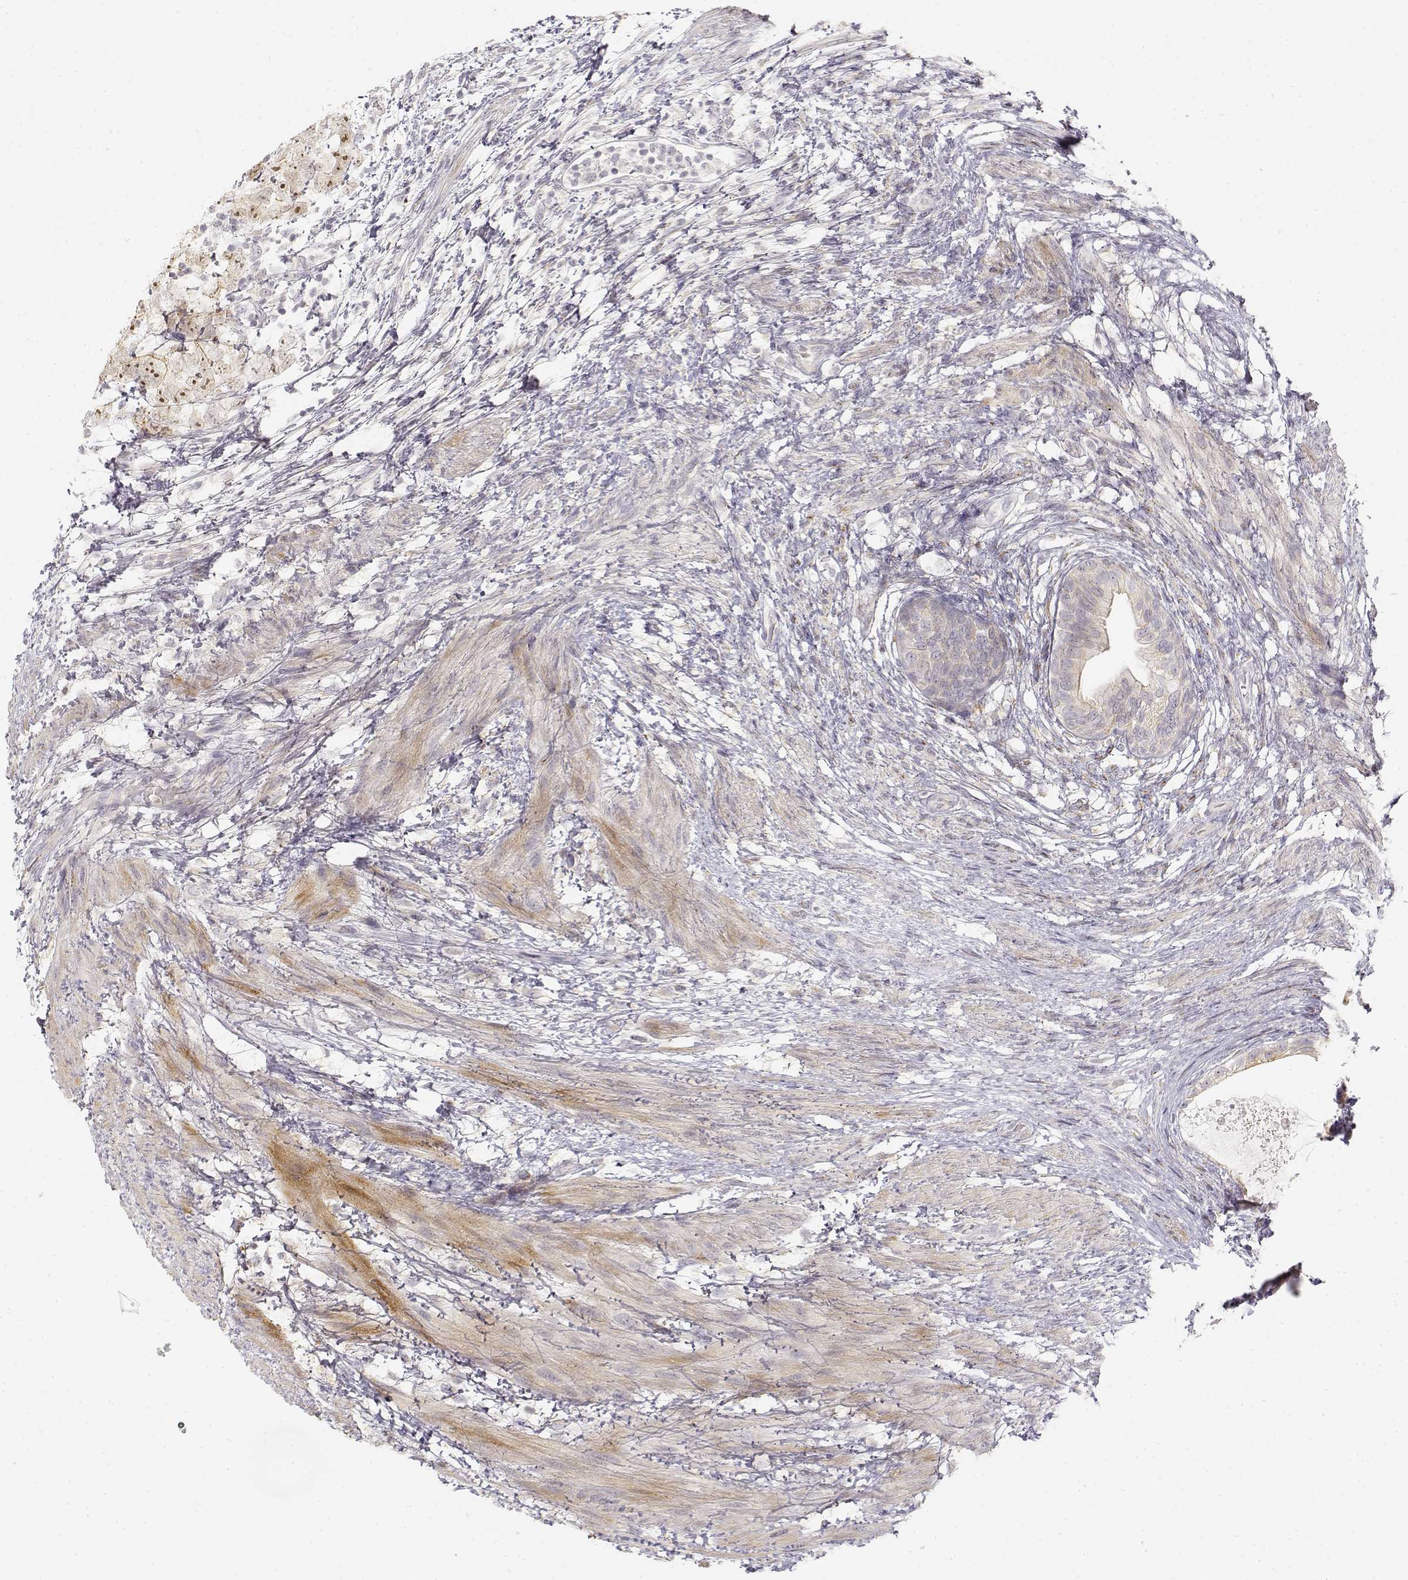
{"staining": {"intensity": "negative", "quantity": "none", "location": "none"}, "tissue": "testis cancer", "cell_type": "Tumor cells", "image_type": "cancer", "snomed": [{"axis": "morphology", "description": "Carcinoma, Embryonal, NOS"}, {"axis": "topography", "description": "Testis"}], "caption": "This is a image of IHC staining of testis cancer (embryonal carcinoma), which shows no positivity in tumor cells.", "gene": "GLIPR1L2", "patient": {"sex": "male", "age": 24}}